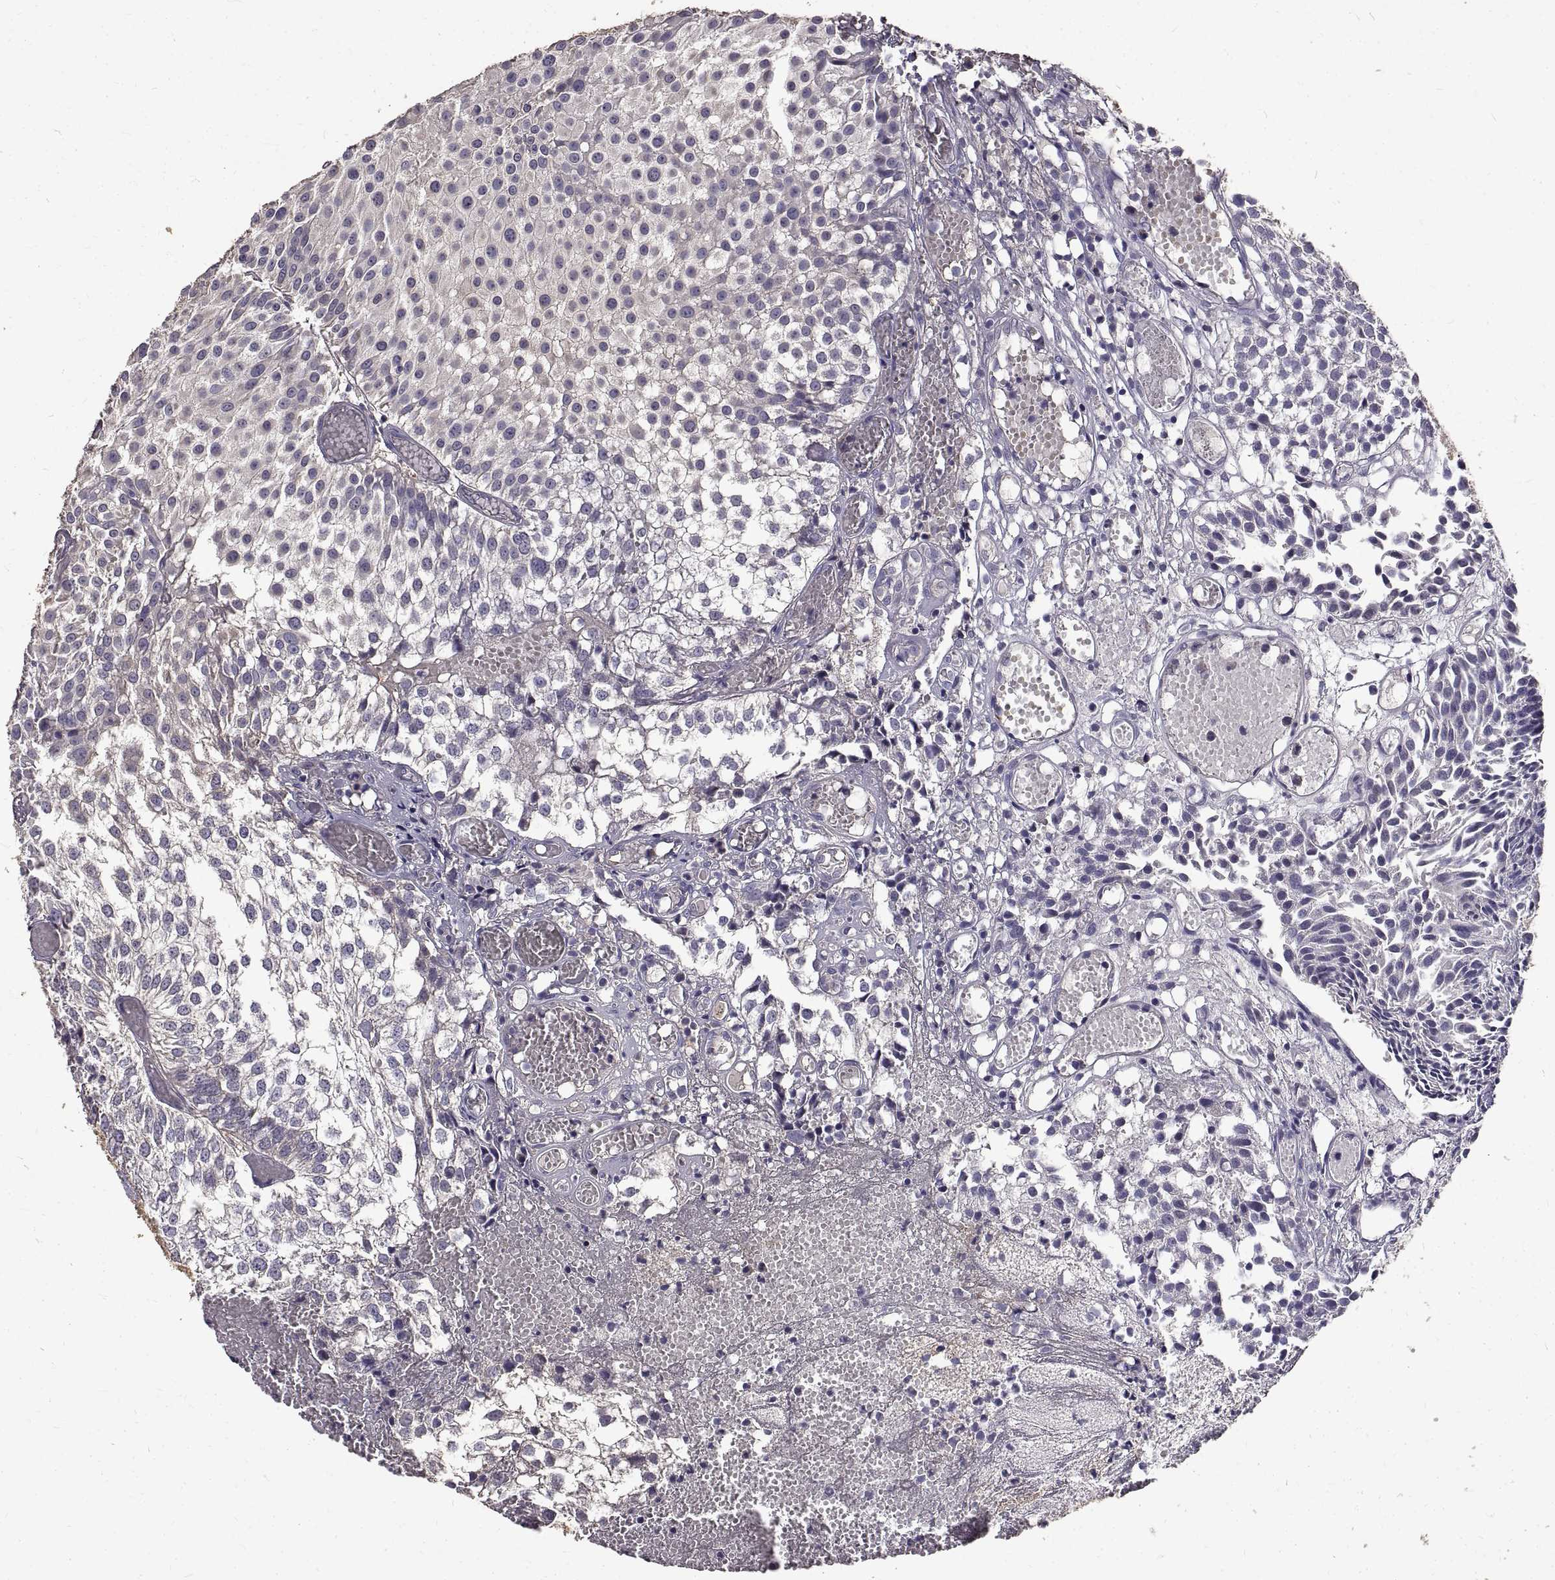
{"staining": {"intensity": "negative", "quantity": "none", "location": "none"}, "tissue": "urothelial cancer", "cell_type": "Tumor cells", "image_type": "cancer", "snomed": [{"axis": "morphology", "description": "Urothelial carcinoma, Low grade"}, {"axis": "topography", "description": "Urinary bladder"}], "caption": "An IHC micrograph of urothelial cancer is shown. There is no staining in tumor cells of urothelial cancer.", "gene": "PEA15", "patient": {"sex": "male", "age": 79}}